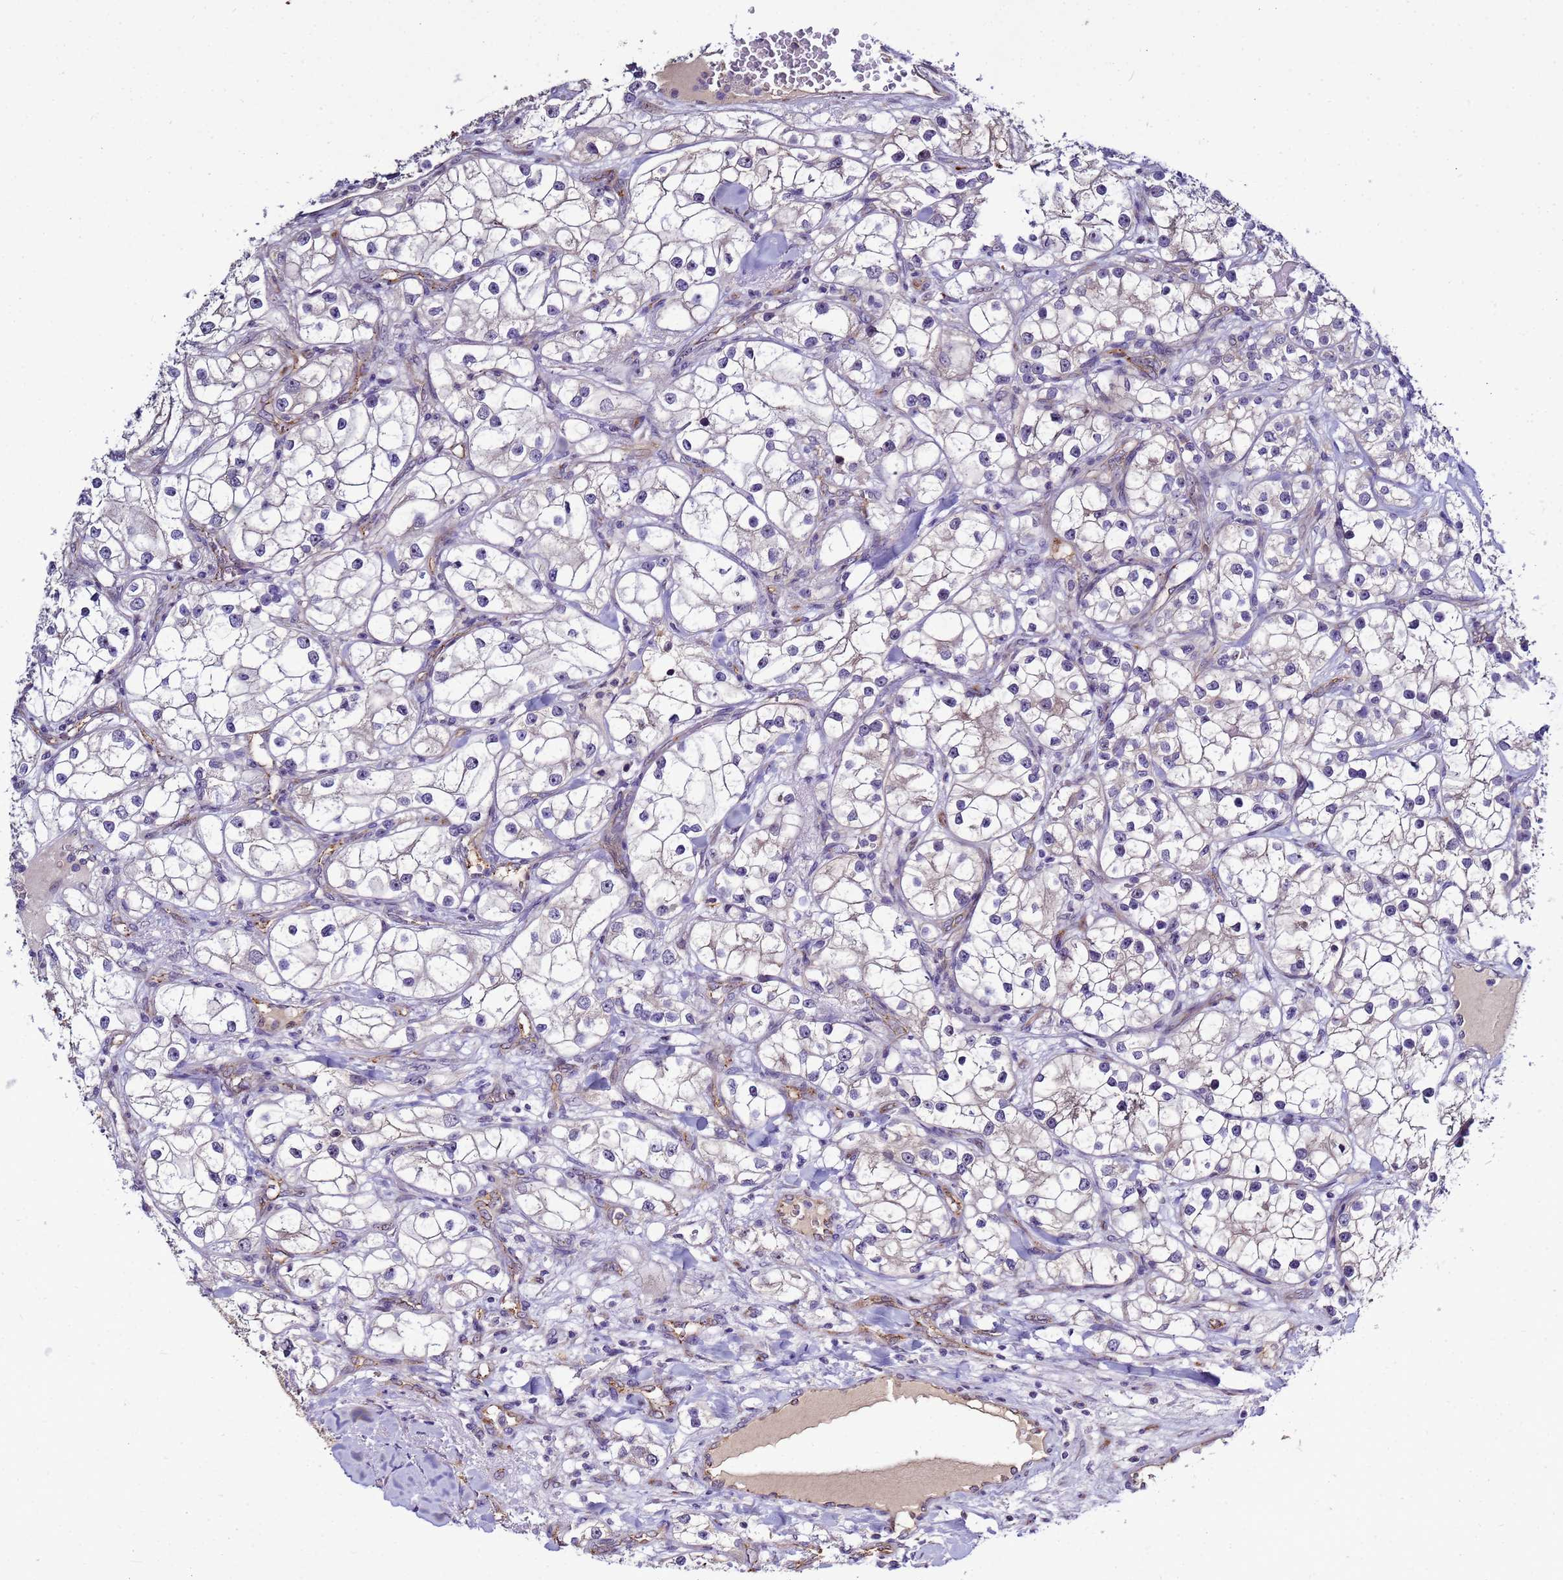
{"staining": {"intensity": "negative", "quantity": "none", "location": "none"}, "tissue": "renal cancer", "cell_type": "Tumor cells", "image_type": "cancer", "snomed": [{"axis": "morphology", "description": "Adenocarcinoma, NOS"}, {"axis": "topography", "description": "Kidney"}], "caption": "A micrograph of renal adenocarcinoma stained for a protein exhibits no brown staining in tumor cells. The staining was performed using DAB (3,3'-diaminobenzidine) to visualize the protein expression in brown, while the nuclei were stained in blue with hematoxylin (Magnification: 20x).", "gene": "NOL8", "patient": {"sex": "male", "age": 77}}